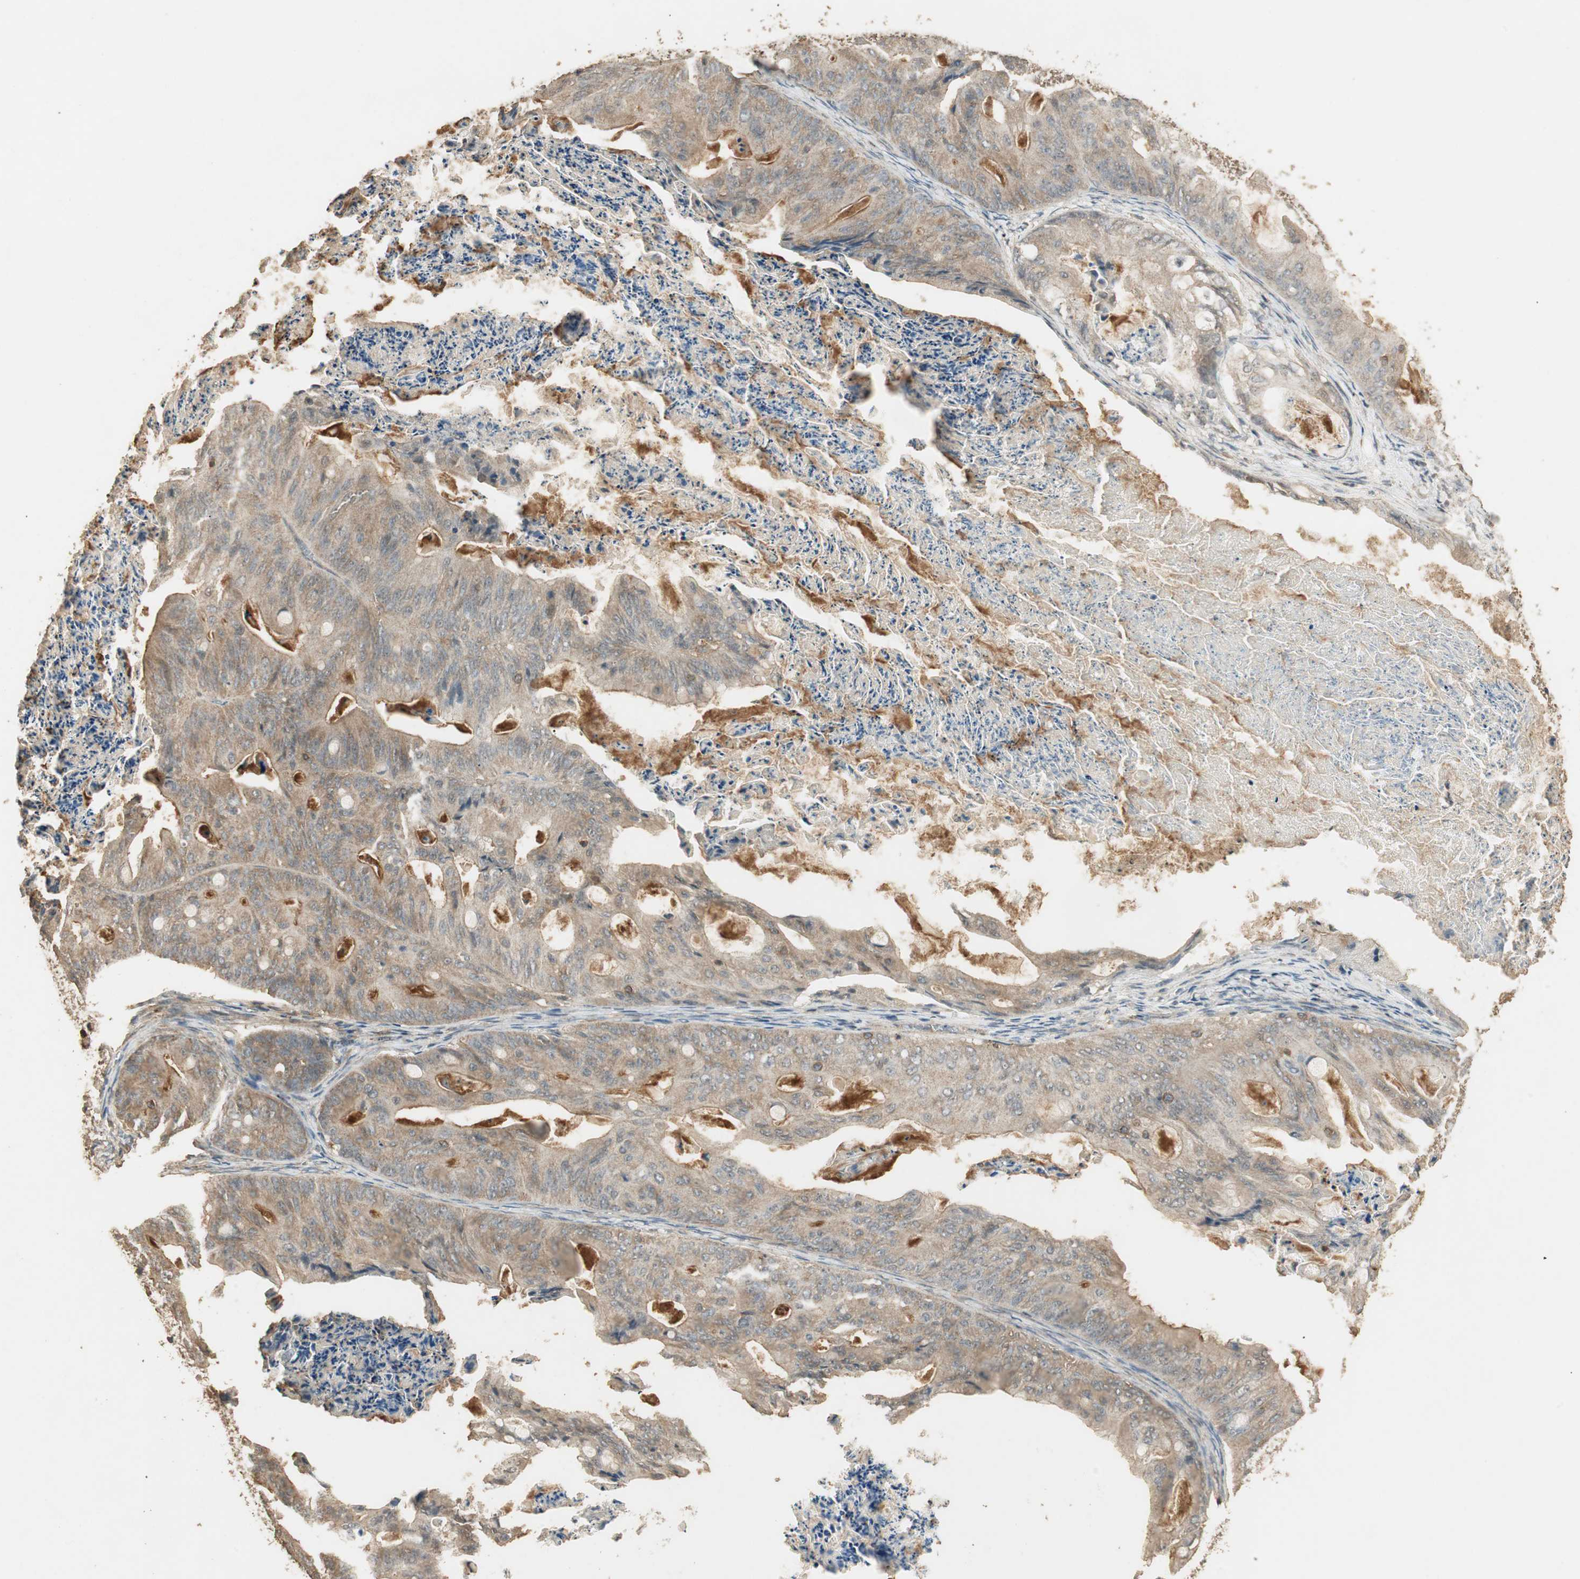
{"staining": {"intensity": "moderate", "quantity": ">75%", "location": "cytoplasmic/membranous"}, "tissue": "ovarian cancer", "cell_type": "Tumor cells", "image_type": "cancer", "snomed": [{"axis": "morphology", "description": "Cystadenocarcinoma, mucinous, NOS"}, {"axis": "topography", "description": "Ovary"}], "caption": "Ovarian cancer stained with a protein marker displays moderate staining in tumor cells.", "gene": "USP2", "patient": {"sex": "female", "age": 37}}